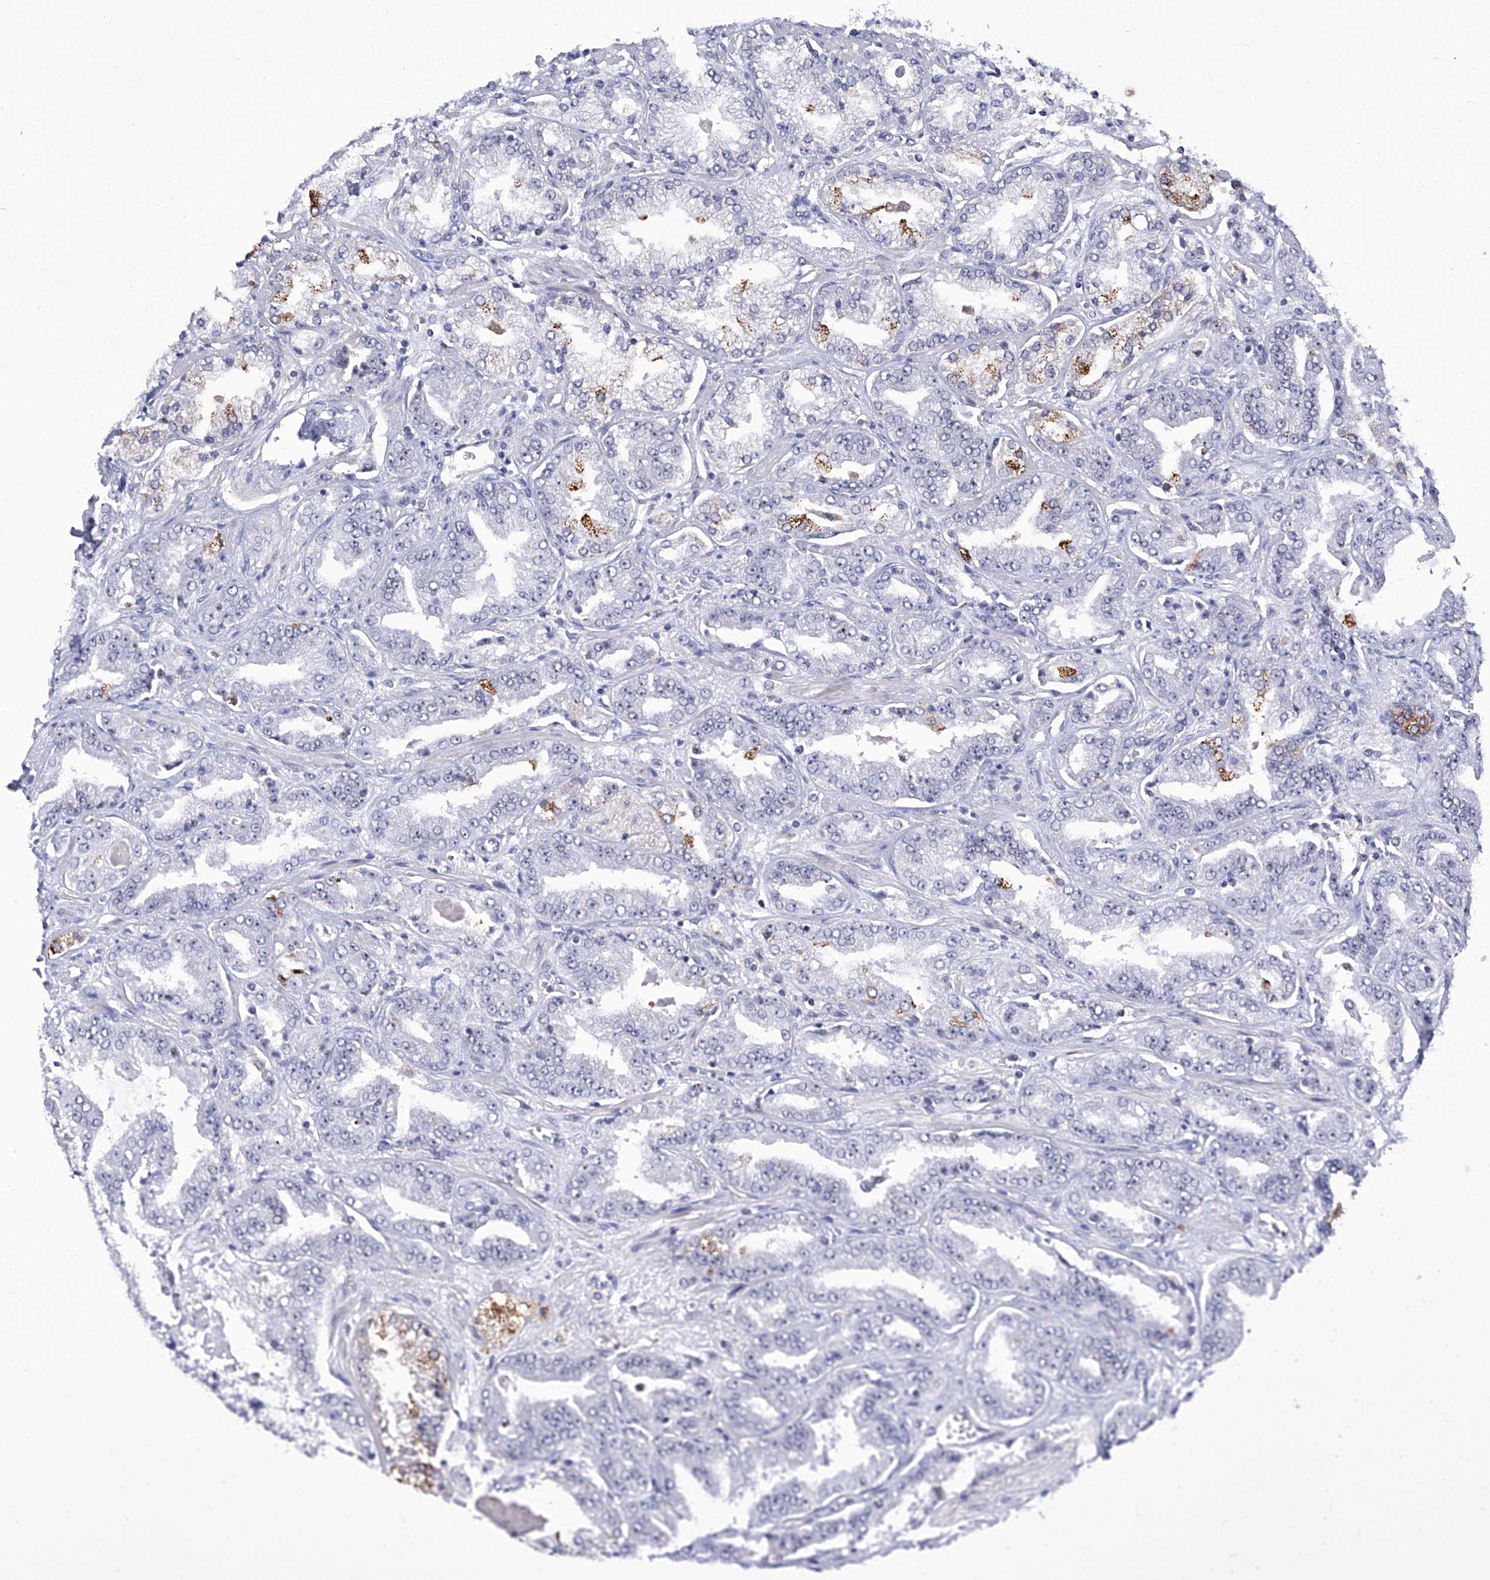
{"staining": {"intensity": "negative", "quantity": "none", "location": "none"}, "tissue": "prostate cancer", "cell_type": "Tumor cells", "image_type": "cancer", "snomed": [{"axis": "morphology", "description": "Adenocarcinoma, High grade"}, {"axis": "topography", "description": "Prostate"}], "caption": "A high-resolution micrograph shows IHC staining of prostate cancer (adenocarcinoma (high-grade)), which shows no significant staining in tumor cells. (Brightfield microscopy of DAB (3,3'-diaminobenzidine) IHC at high magnification).", "gene": "CMTR1", "patient": {"sex": "male", "age": 71}}